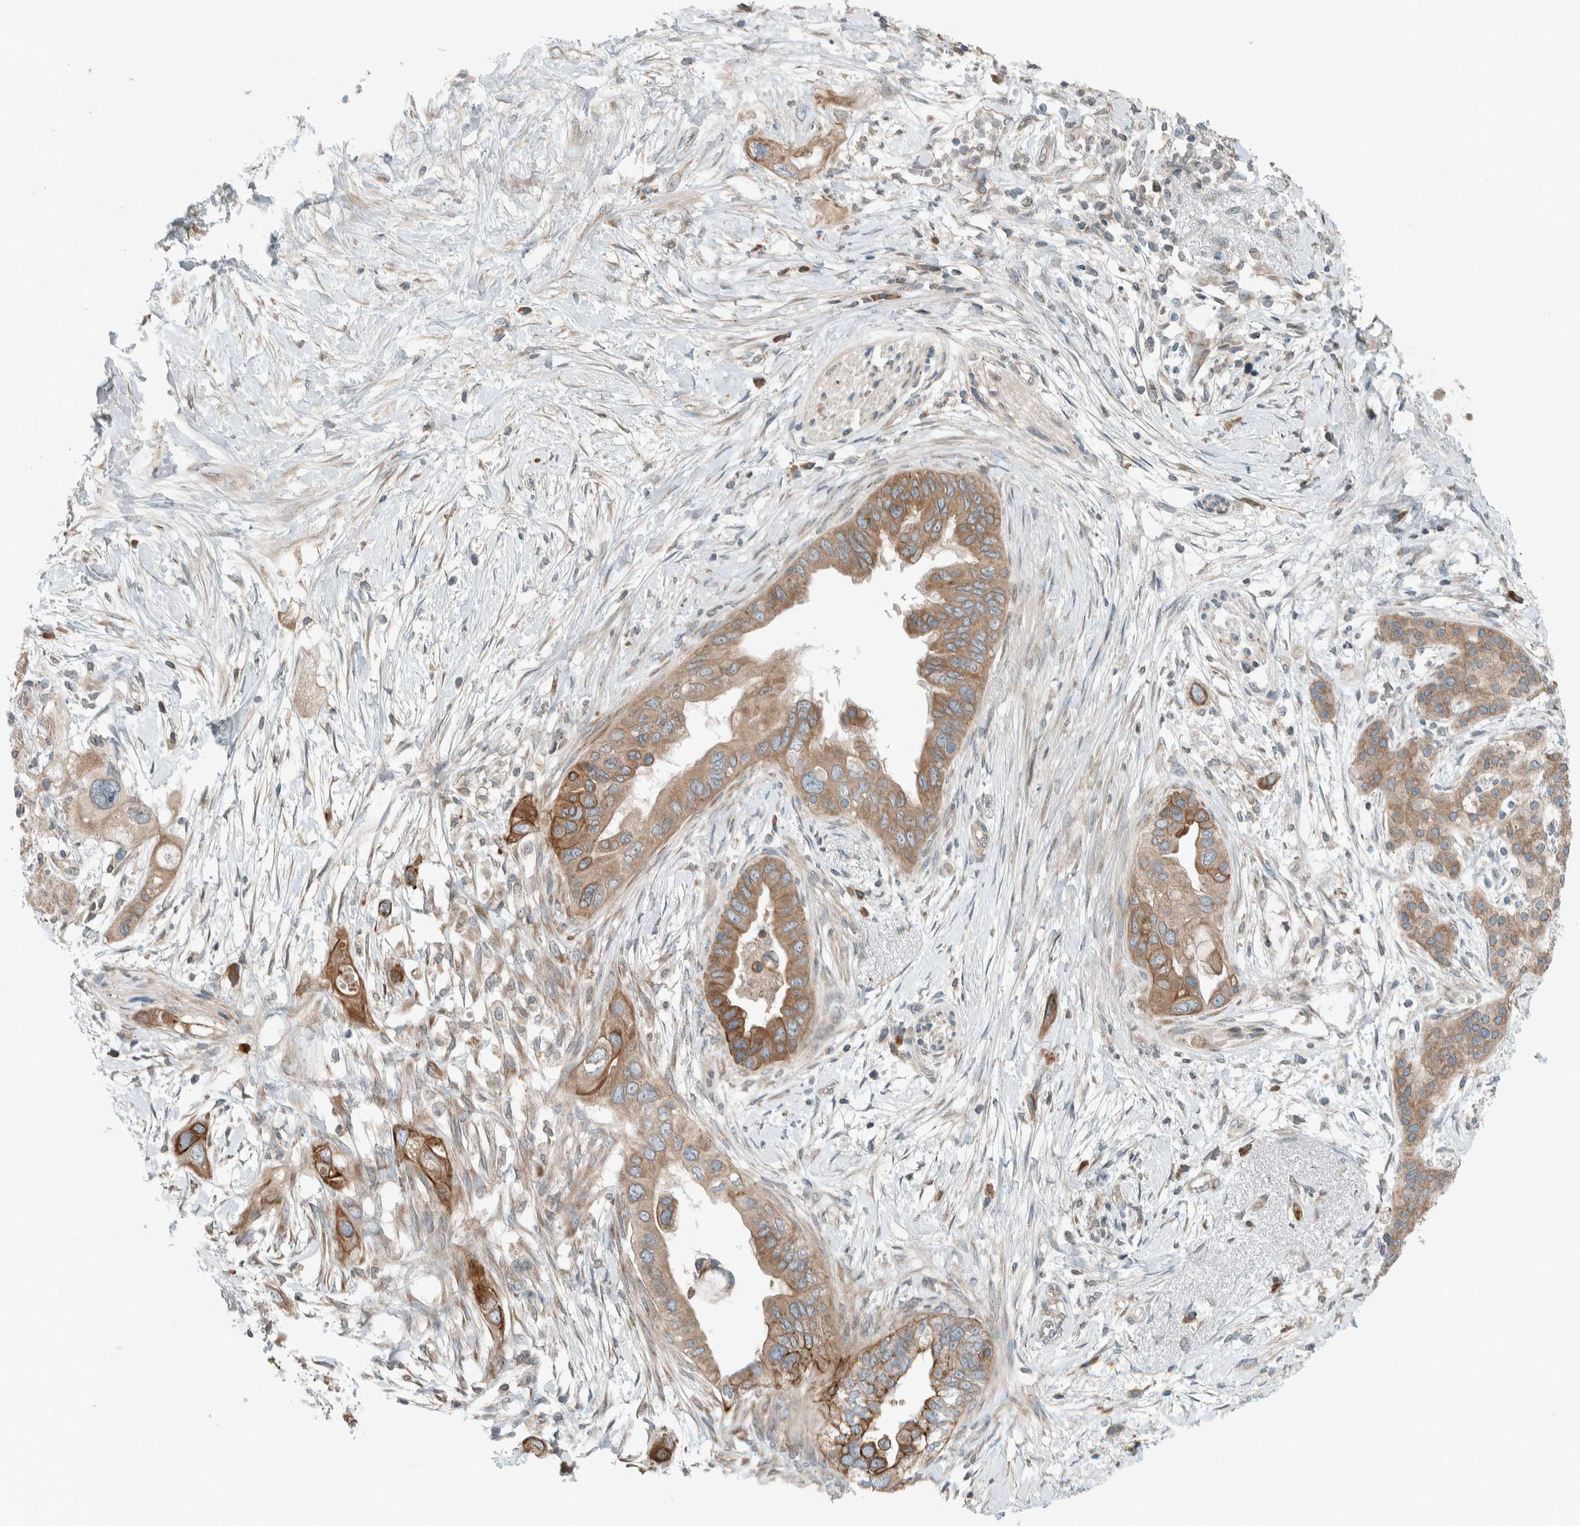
{"staining": {"intensity": "moderate", "quantity": ">75%", "location": "cytoplasmic/membranous"}, "tissue": "pancreatic cancer", "cell_type": "Tumor cells", "image_type": "cancer", "snomed": [{"axis": "morphology", "description": "Adenocarcinoma, NOS"}, {"axis": "topography", "description": "Pancreas"}], "caption": "A brown stain highlights moderate cytoplasmic/membranous positivity of a protein in human pancreatic adenocarcinoma tumor cells.", "gene": "SEL1L", "patient": {"sex": "female", "age": 56}}